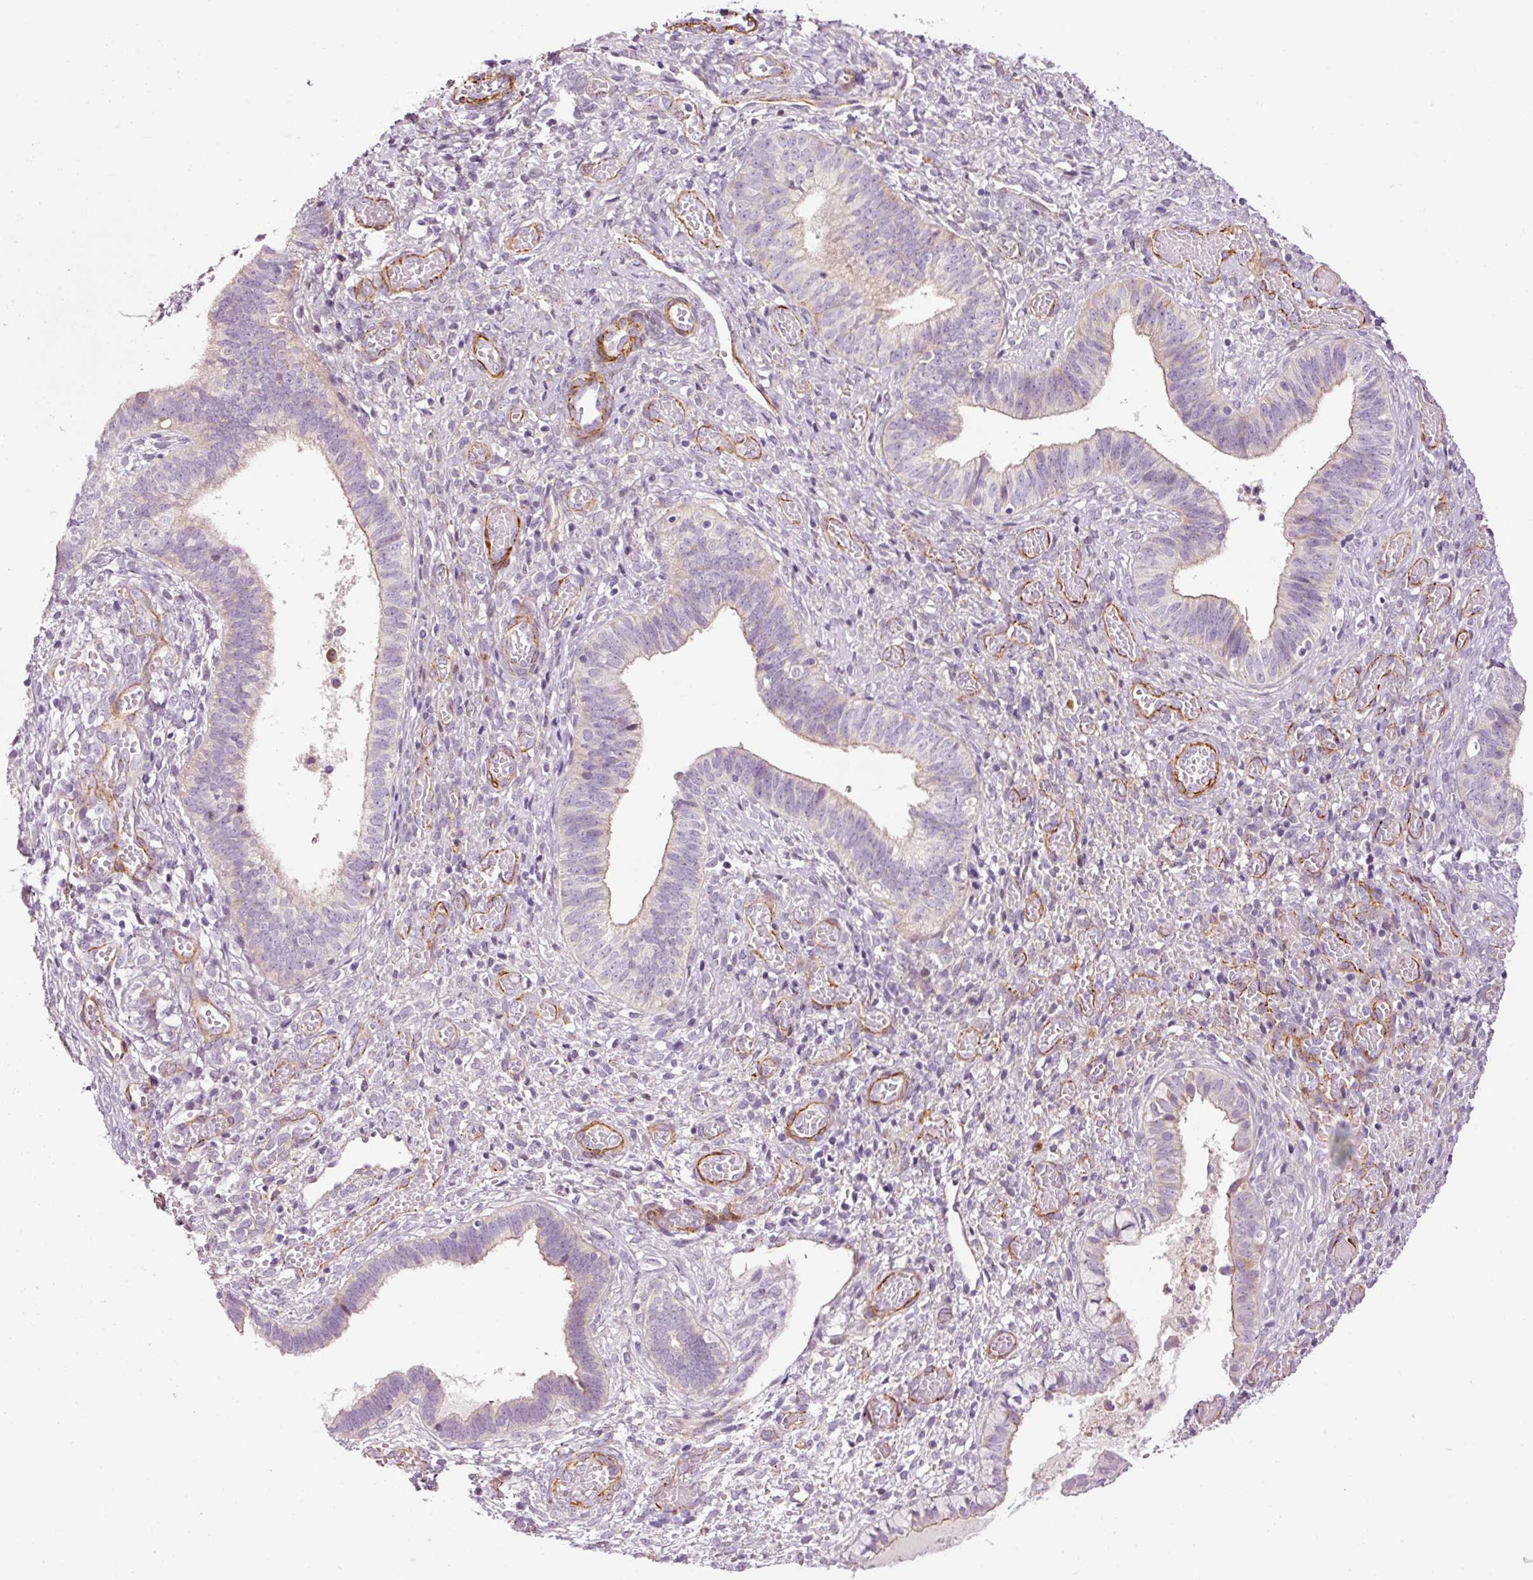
{"staining": {"intensity": "weak", "quantity": "<25%", "location": "cytoplasmic/membranous"}, "tissue": "cervical cancer", "cell_type": "Tumor cells", "image_type": "cancer", "snomed": [{"axis": "morphology", "description": "Squamous cell carcinoma, NOS"}, {"axis": "topography", "description": "Cervix"}], "caption": "An image of human cervical cancer is negative for staining in tumor cells. The staining is performed using DAB brown chromogen with nuclei counter-stained in using hematoxylin.", "gene": "ANKRD20A1", "patient": {"sex": "female", "age": 59}}